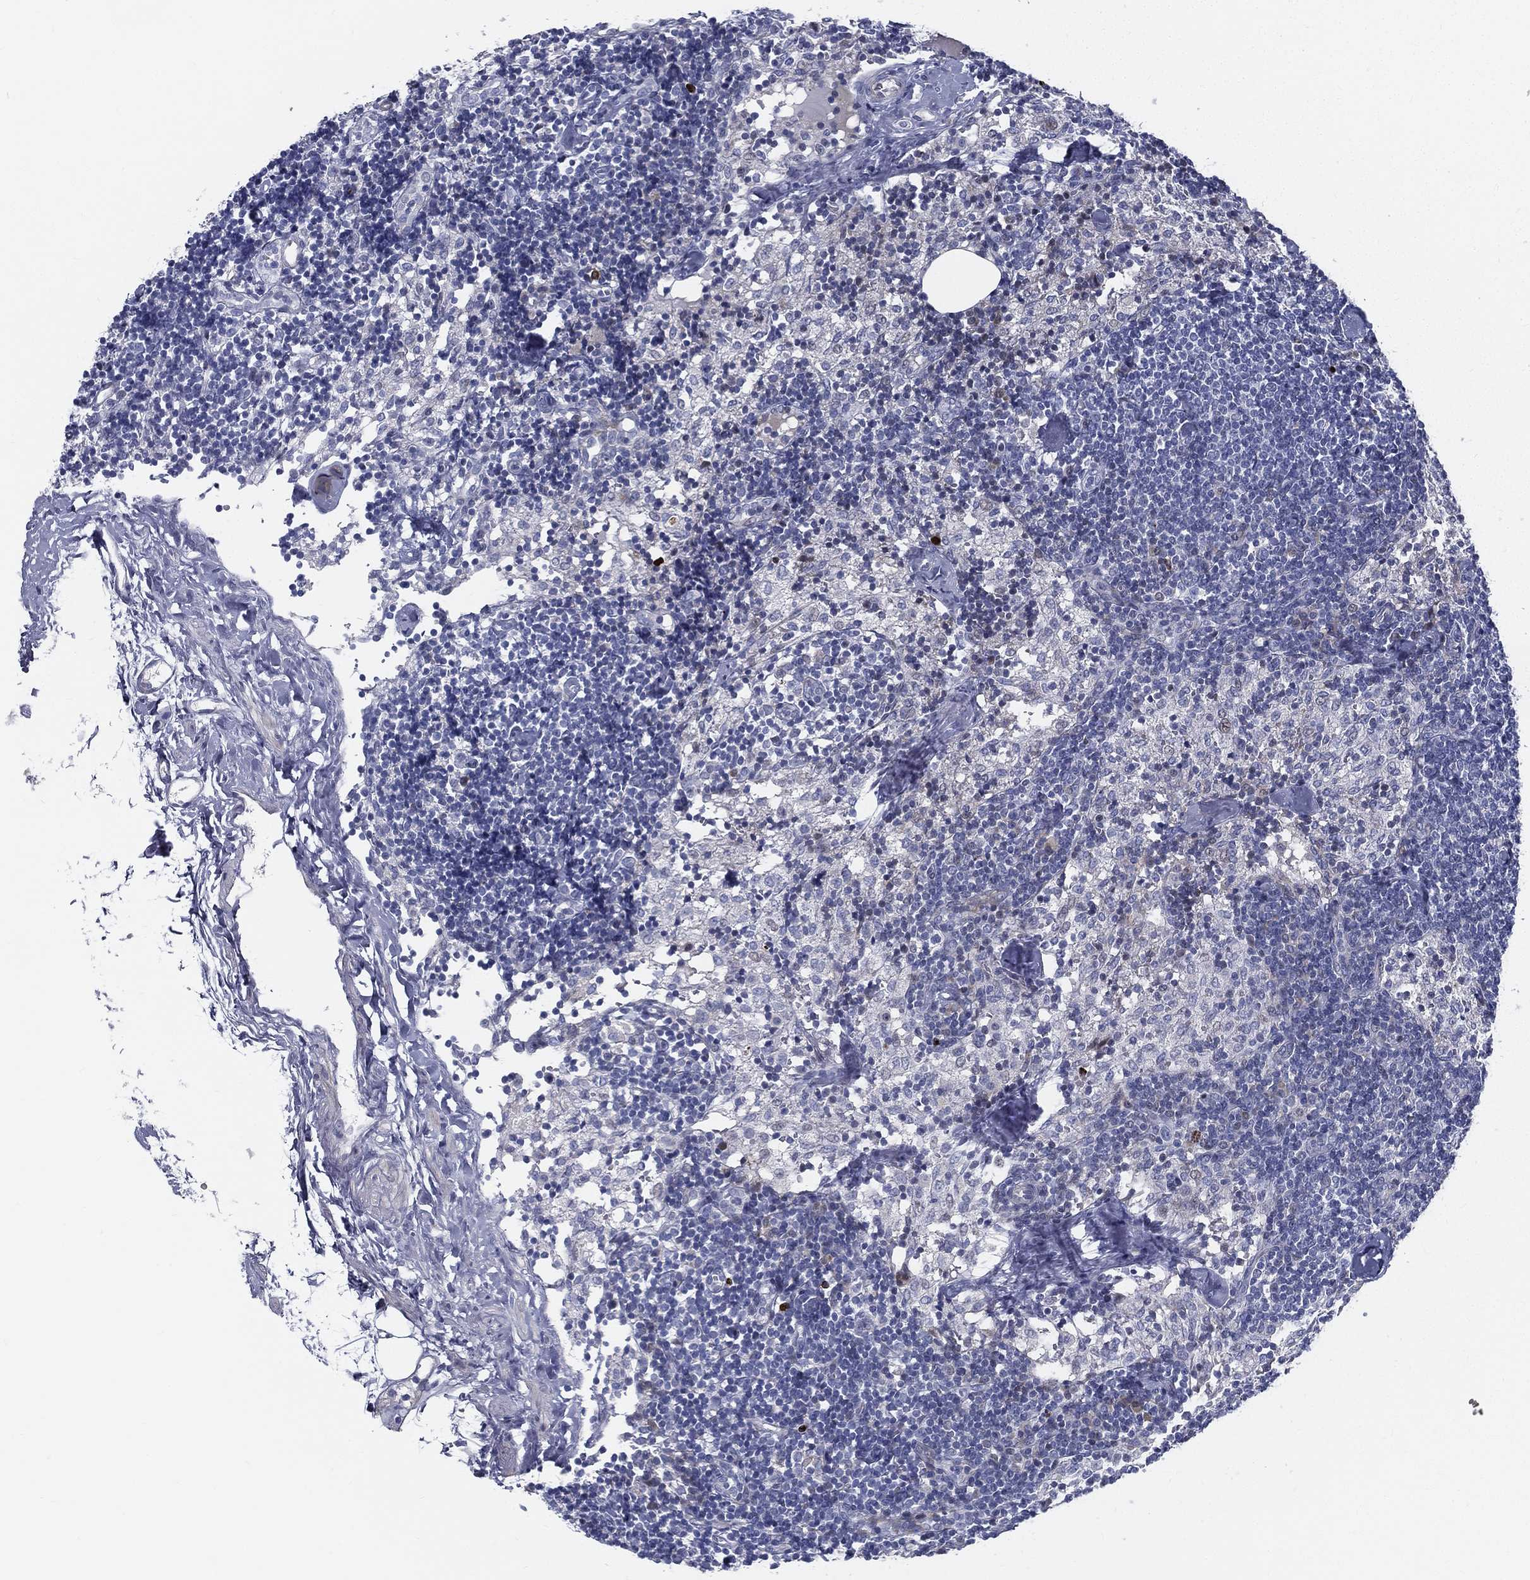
{"staining": {"intensity": "negative", "quantity": "none", "location": "none"}, "tissue": "lymph node", "cell_type": "Germinal center cells", "image_type": "normal", "snomed": [{"axis": "morphology", "description": "Normal tissue, NOS"}, {"axis": "topography", "description": "Lymph node"}], "caption": "DAB immunohistochemical staining of benign human lymph node displays no significant expression in germinal center cells.", "gene": "SPPL2C", "patient": {"sex": "female", "age": 52}}